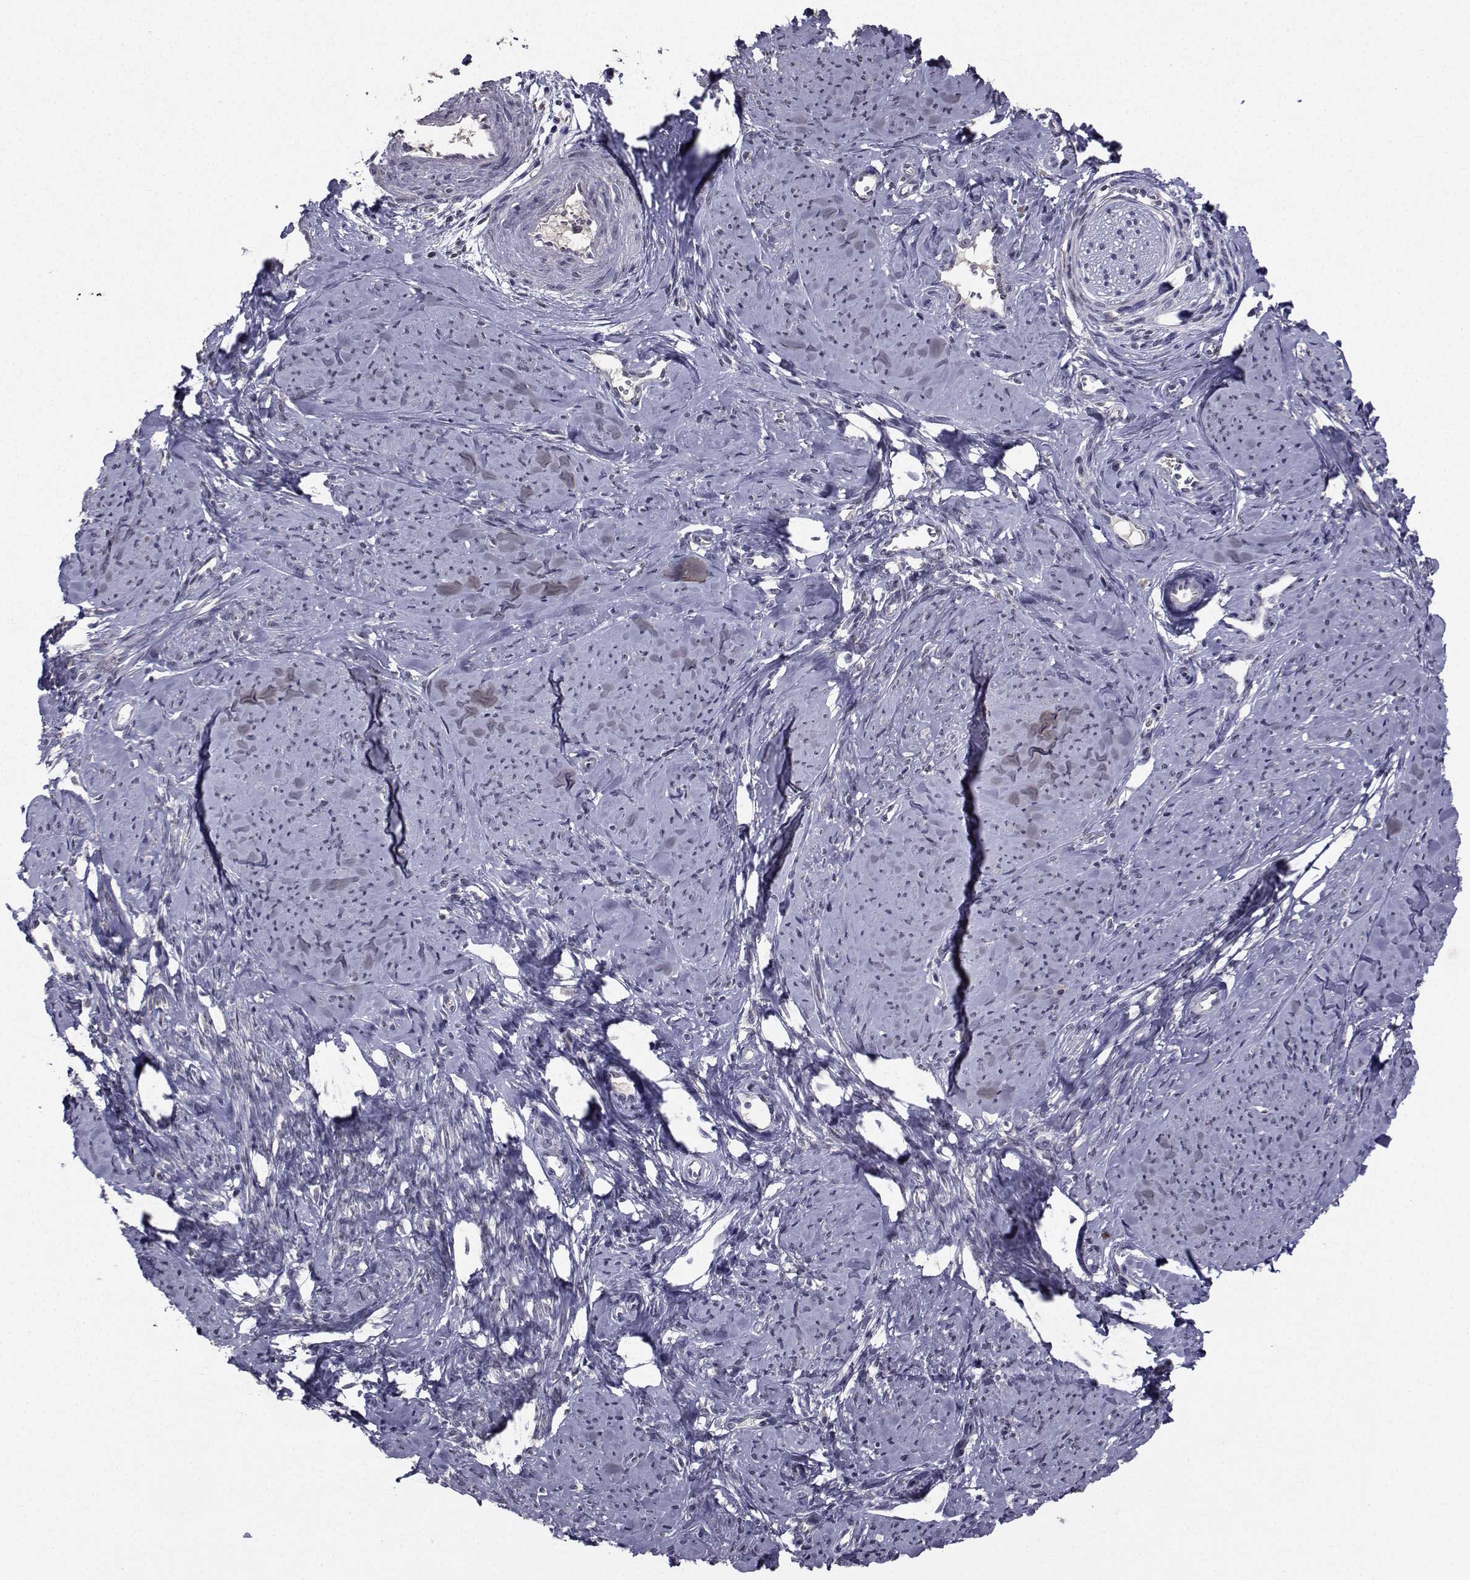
{"staining": {"intensity": "negative", "quantity": "none", "location": "none"}, "tissue": "smooth muscle", "cell_type": "Smooth muscle cells", "image_type": "normal", "snomed": [{"axis": "morphology", "description": "Normal tissue, NOS"}, {"axis": "topography", "description": "Smooth muscle"}], "caption": "Immunohistochemical staining of normal human smooth muscle shows no significant positivity in smooth muscle cells. Nuclei are stained in blue.", "gene": "CYP2S1", "patient": {"sex": "female", "age": 48}}